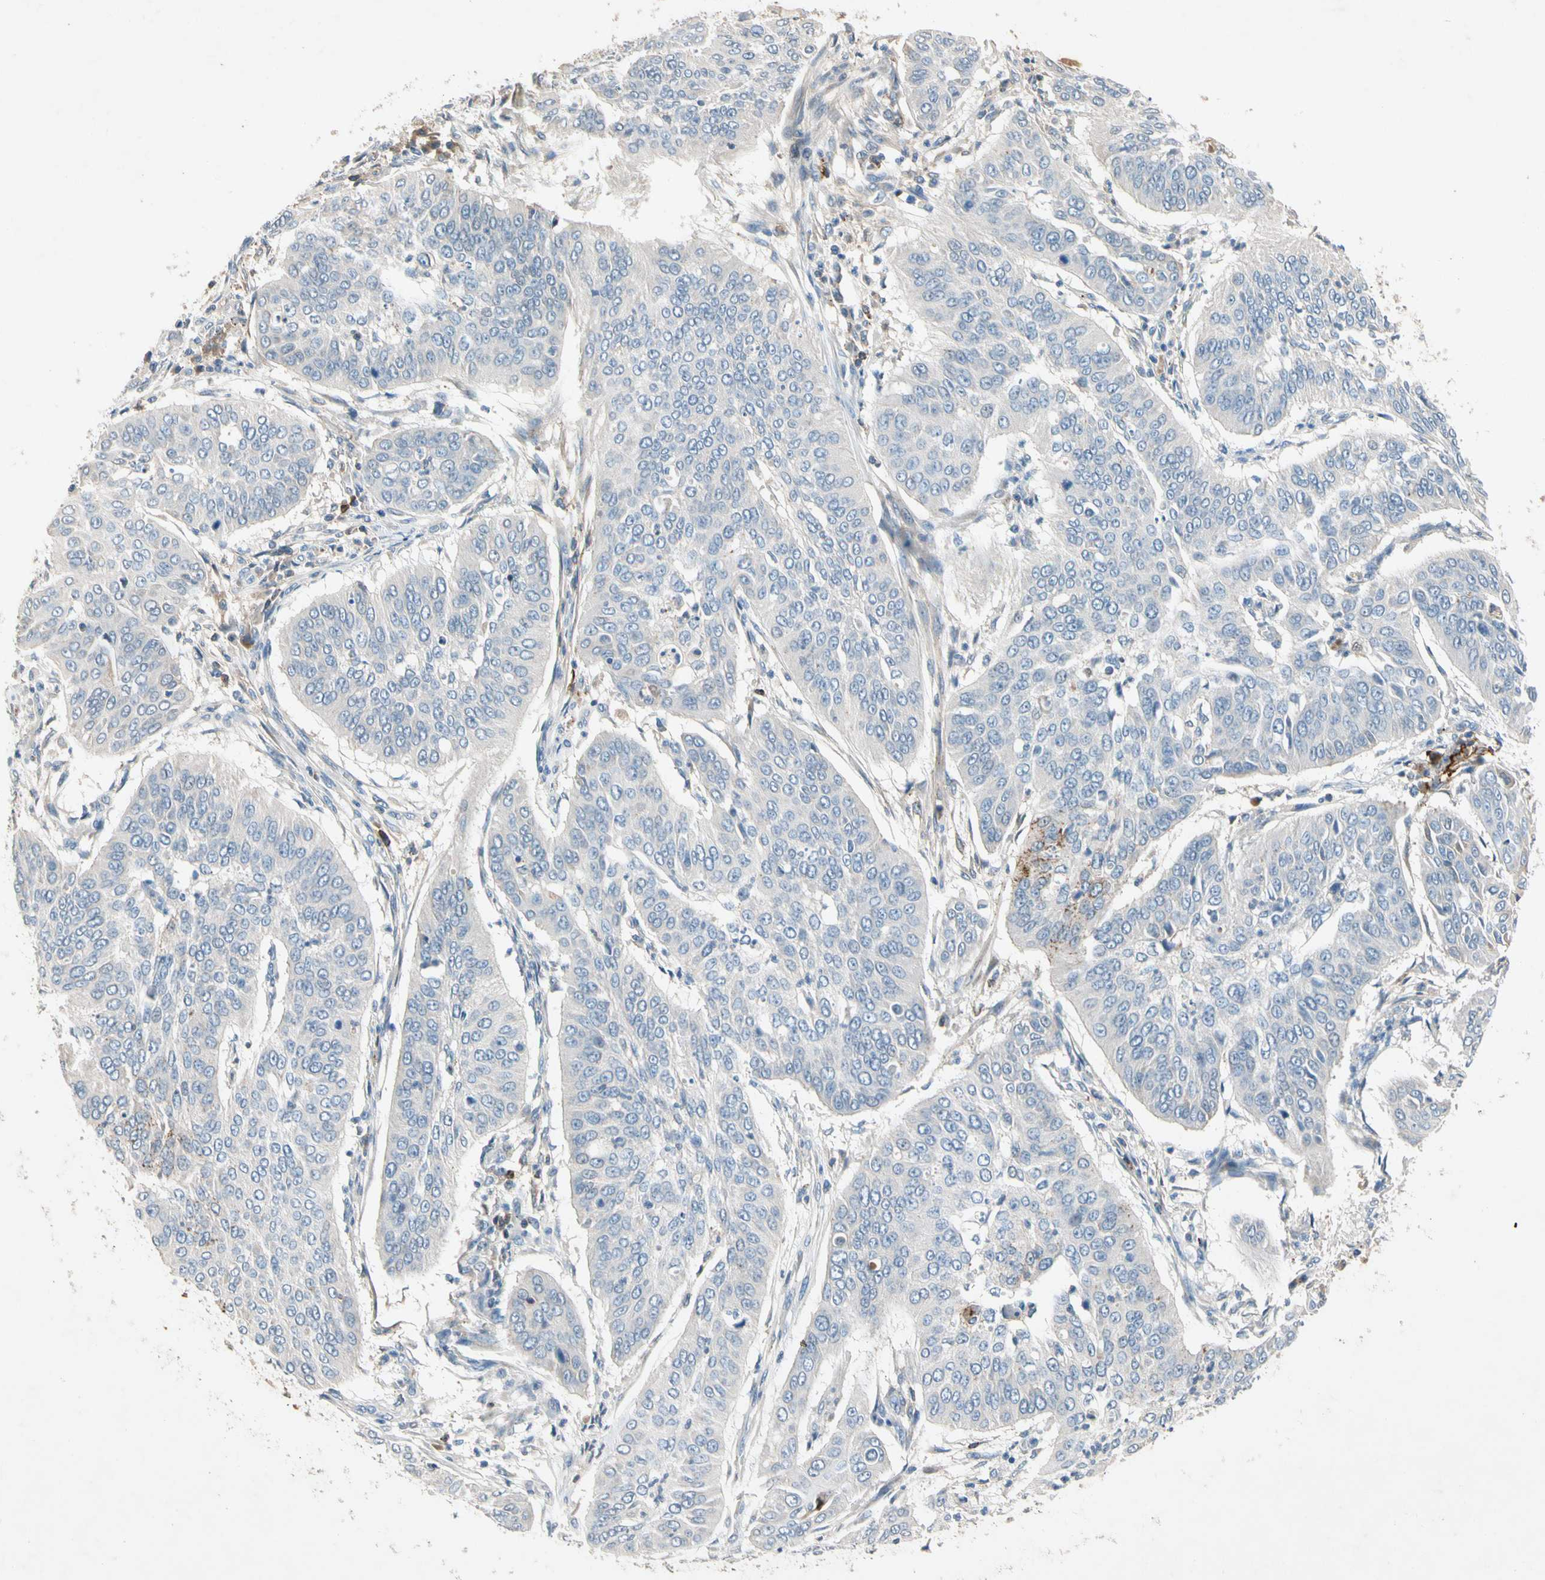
{"staining": {"intensity": "negative", "quantity": "none", "location": "none"}, "tissue": "cervical cancer", "cell_type": "Tumor cells", "image_type": "cancer", "snomed": [{"axis": "morphology", "description": "Normal tissue, NOS"}, {"axis": "morphology", "description": "Squamous cell carcinoma, NOS"}, {"axis": "topography", "description": "Cervix"}], "caption": "Immunohistochemical staining of human cervical squamous cell carcinoma exhibits no significant staining in tumor cells.", "gene": "NDFIP2", "patient": {"sex": "female", "age": 39}}